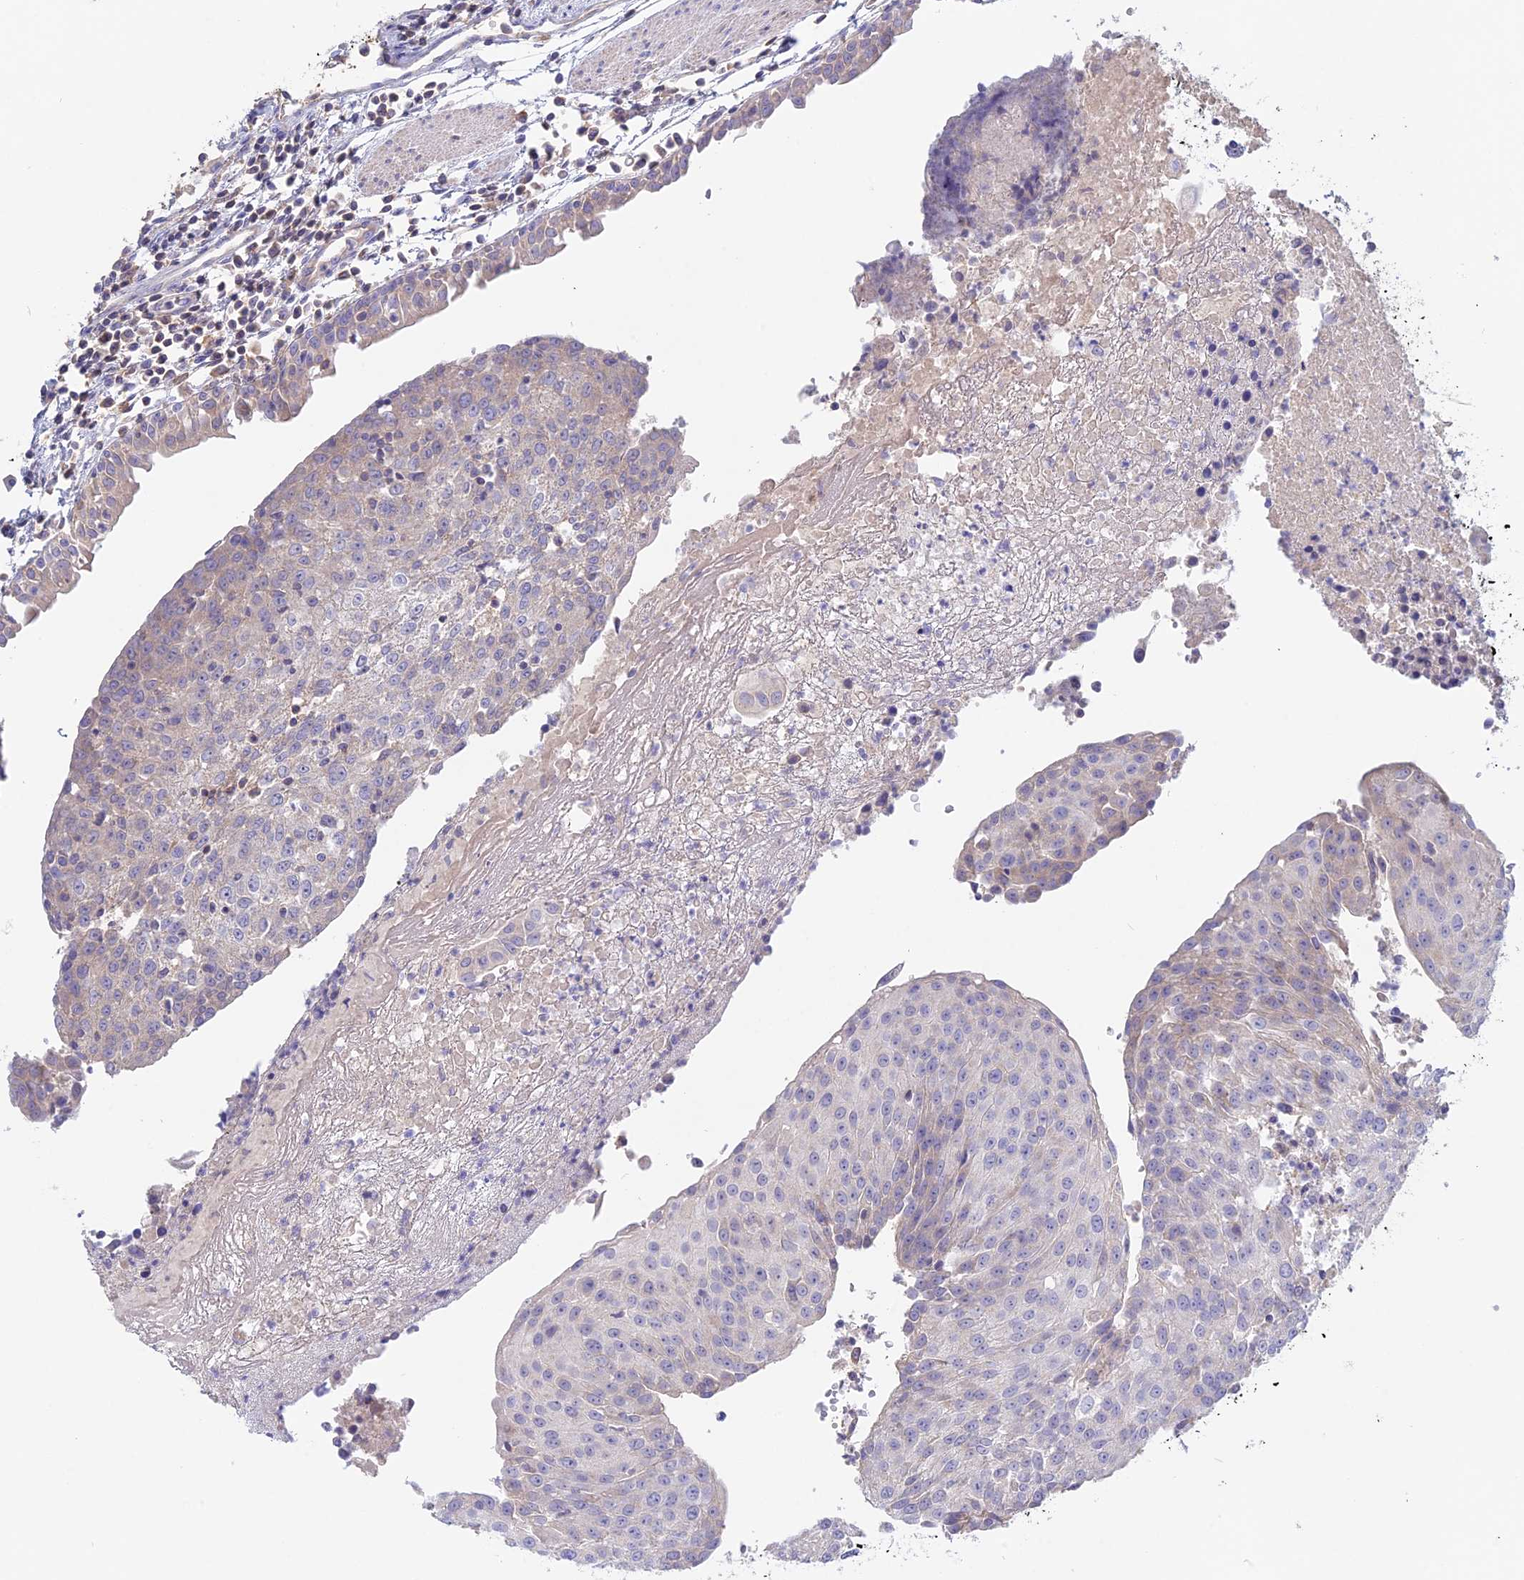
{"staining": {"intensity": "negative", "quantity": "none", "location": "none"}, "tissue": "urothelial cancer", "cell_type": "Tumor cells", "image_type": "cancer", "snomed": [{"axis": "morphology", "description": "Urothelial carcinoma, High grade"}, {"axis": "topography", "description": "Urinary bladder"}], "caption": "This is a micrograph of immunohistochemistry (IHC) staining of high-grade urothelial carcinoma, which shows no staining in tumor cells. The staining was performed using DAB to visualize the protein expression in brown, while the nuclei were stained in blue with hematoxylin (Magnification: 20x).", "gene": "ADGRA1", "patient": {"sex": "female", "age": 85}}